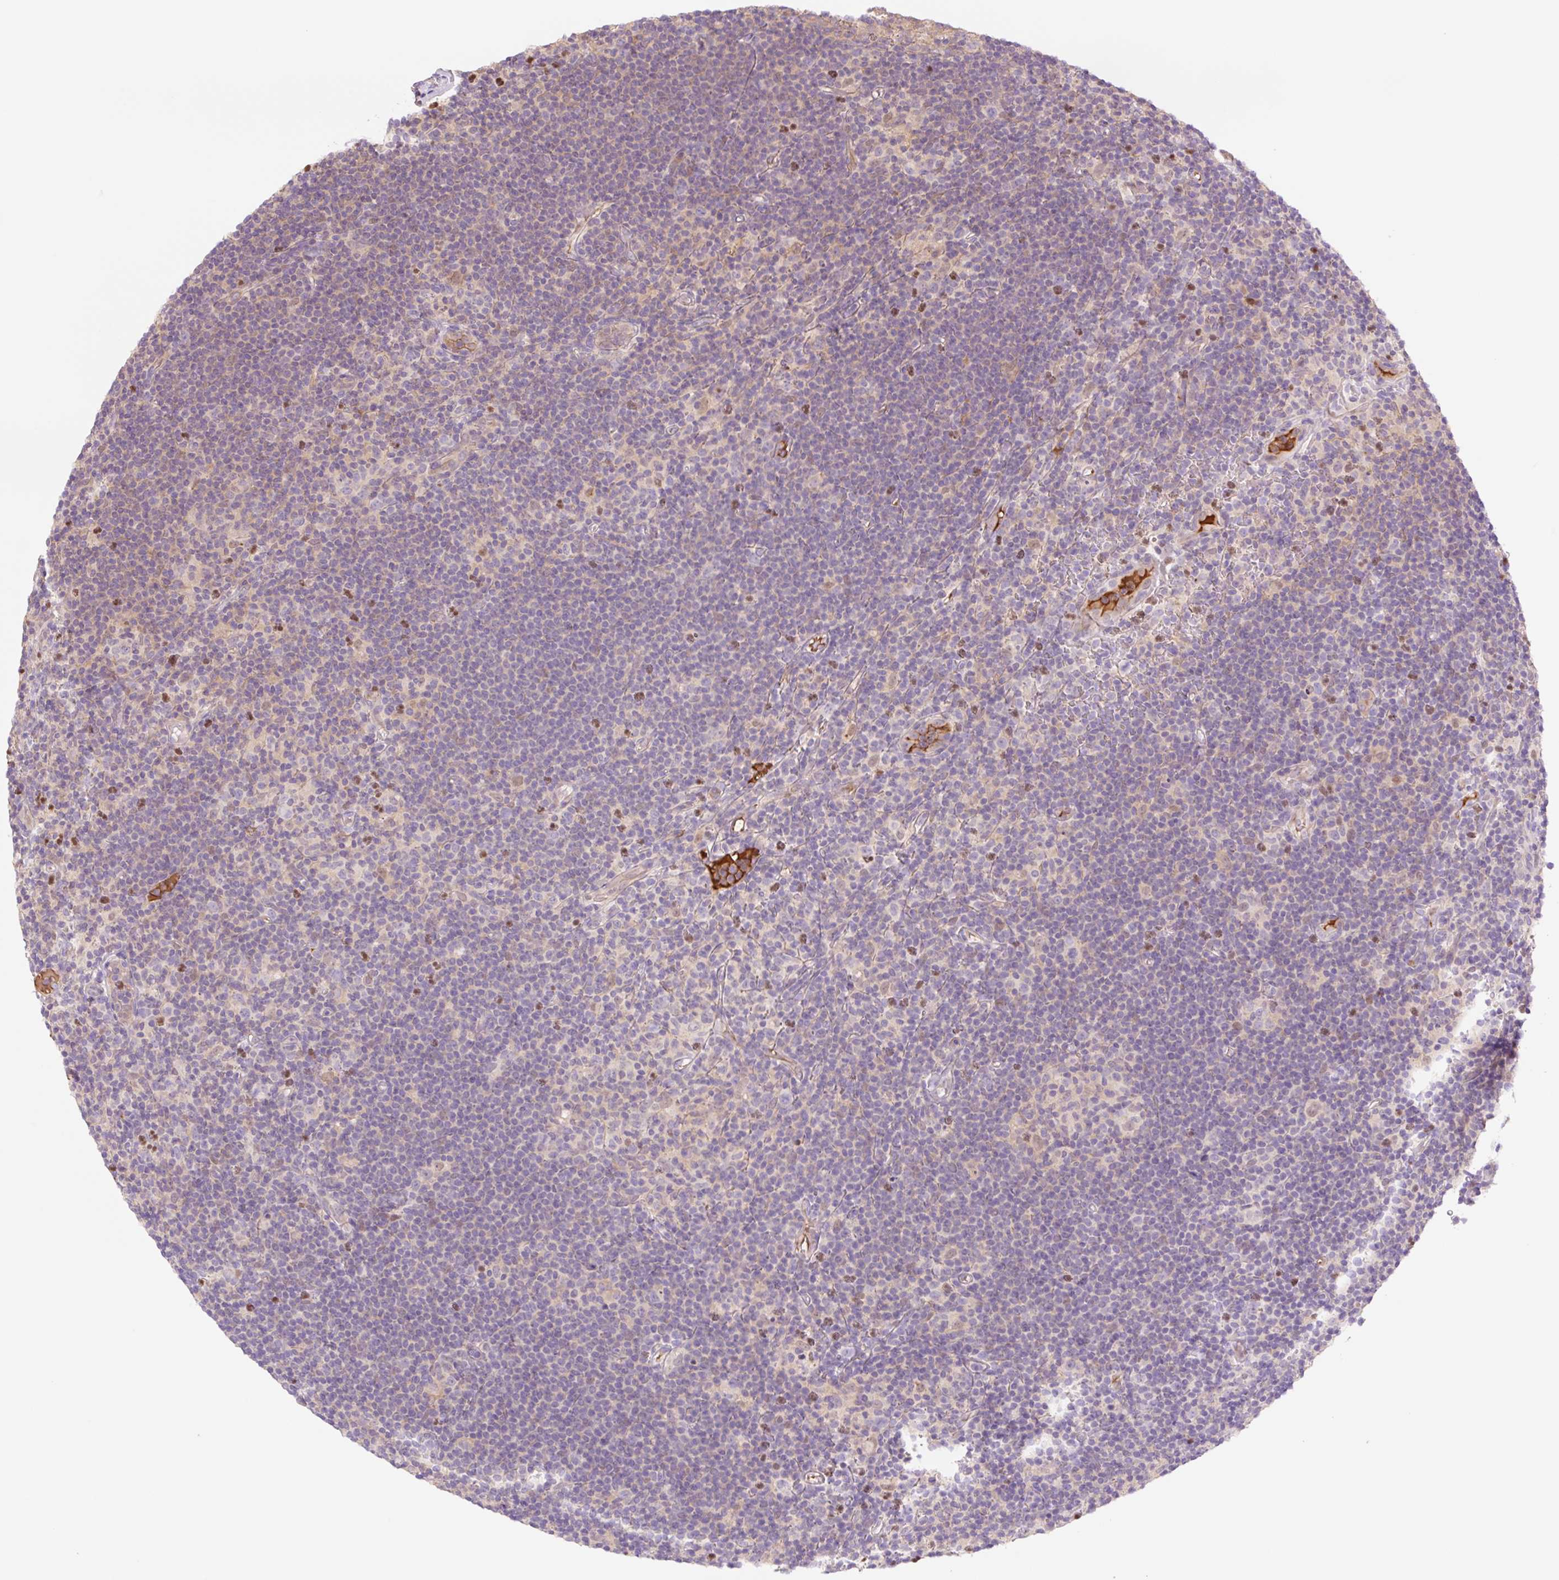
{"staining": {"intensity": "negative", "quantity": "none", "location": "none"}, "tissue": "lymphoma", "cell_type": "Tumor cells", "image_type": "cancer", "snomed": [{"axis": "morphology", "description": "Hodgkin's disease, NOS"}, {"axis": "topography", "description": "Lymph node"}], "caption": "A high-resolution photomicrograph shows IHC staining of lymphoma, which shows no significant positivity in tumor cells. (DAB (3,3'-diaminobenzidine) immunohistochemistry (IHC), high magnification).", "gene": "HEBP1", "patient": {"sex": "female", "age": 57}}